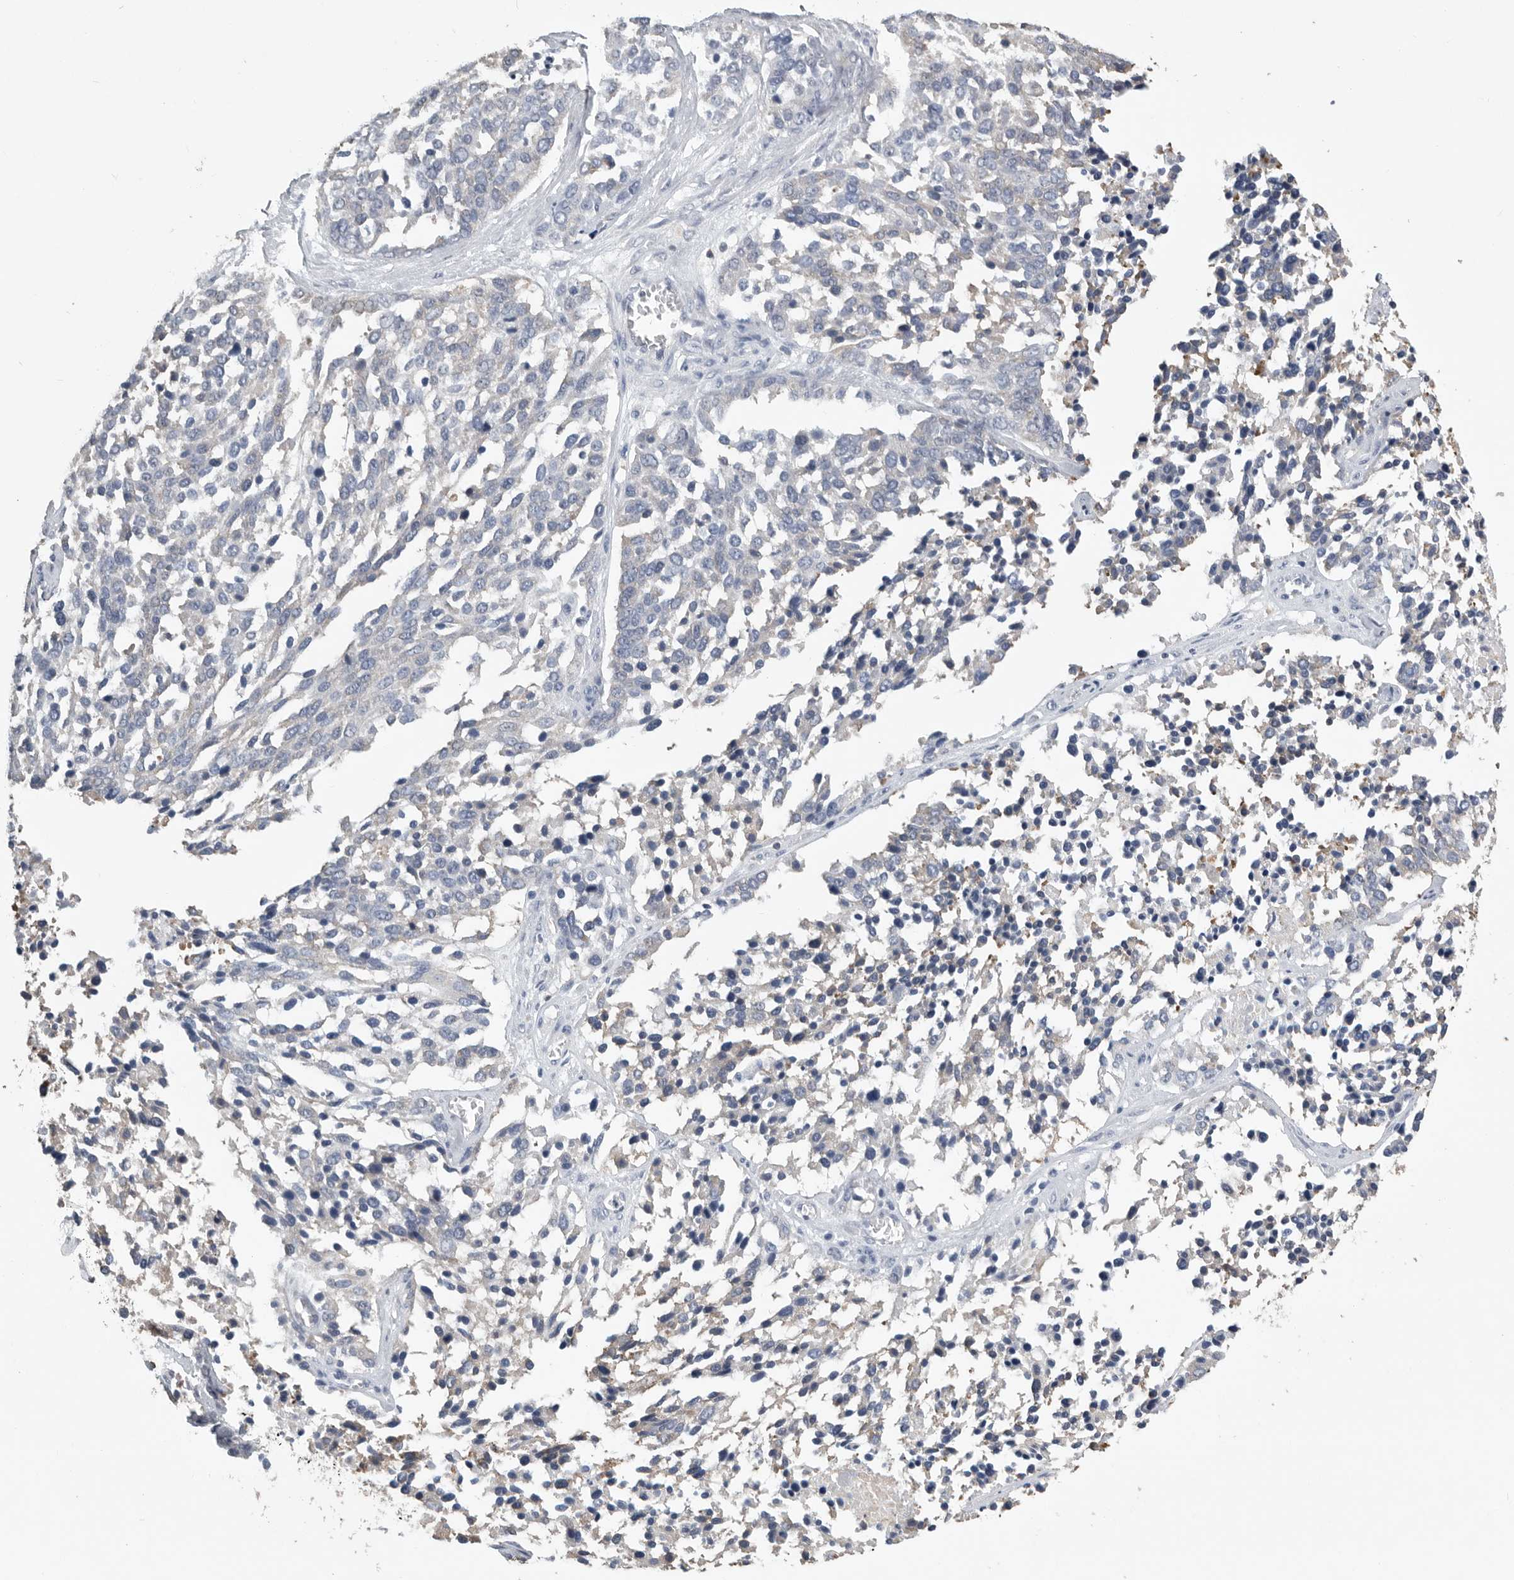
{"staining": {"intensity": "negative", "quantity": "none", "location": "none"}, "tissue": "ovarian cancer", "cell_type": "Tumor cells", "image_type": "cancer", "snomed": [{"axis": "morphology", "description": "Cystadenocarcinoma, serous, NOS"}, {"axis": "topography", "description": "Ovary"}], "caption": "High magnification brightfield microscopy of ovarian serous cystadenocarcinoma stained with DAB (3,3'-diaminobenzidine) (brown) and counterstained with hematoxylin (blue): tumor cells show no significant positivity.", "gene": "PDCD4", "patient": {"sex": "female", "age": 44}}